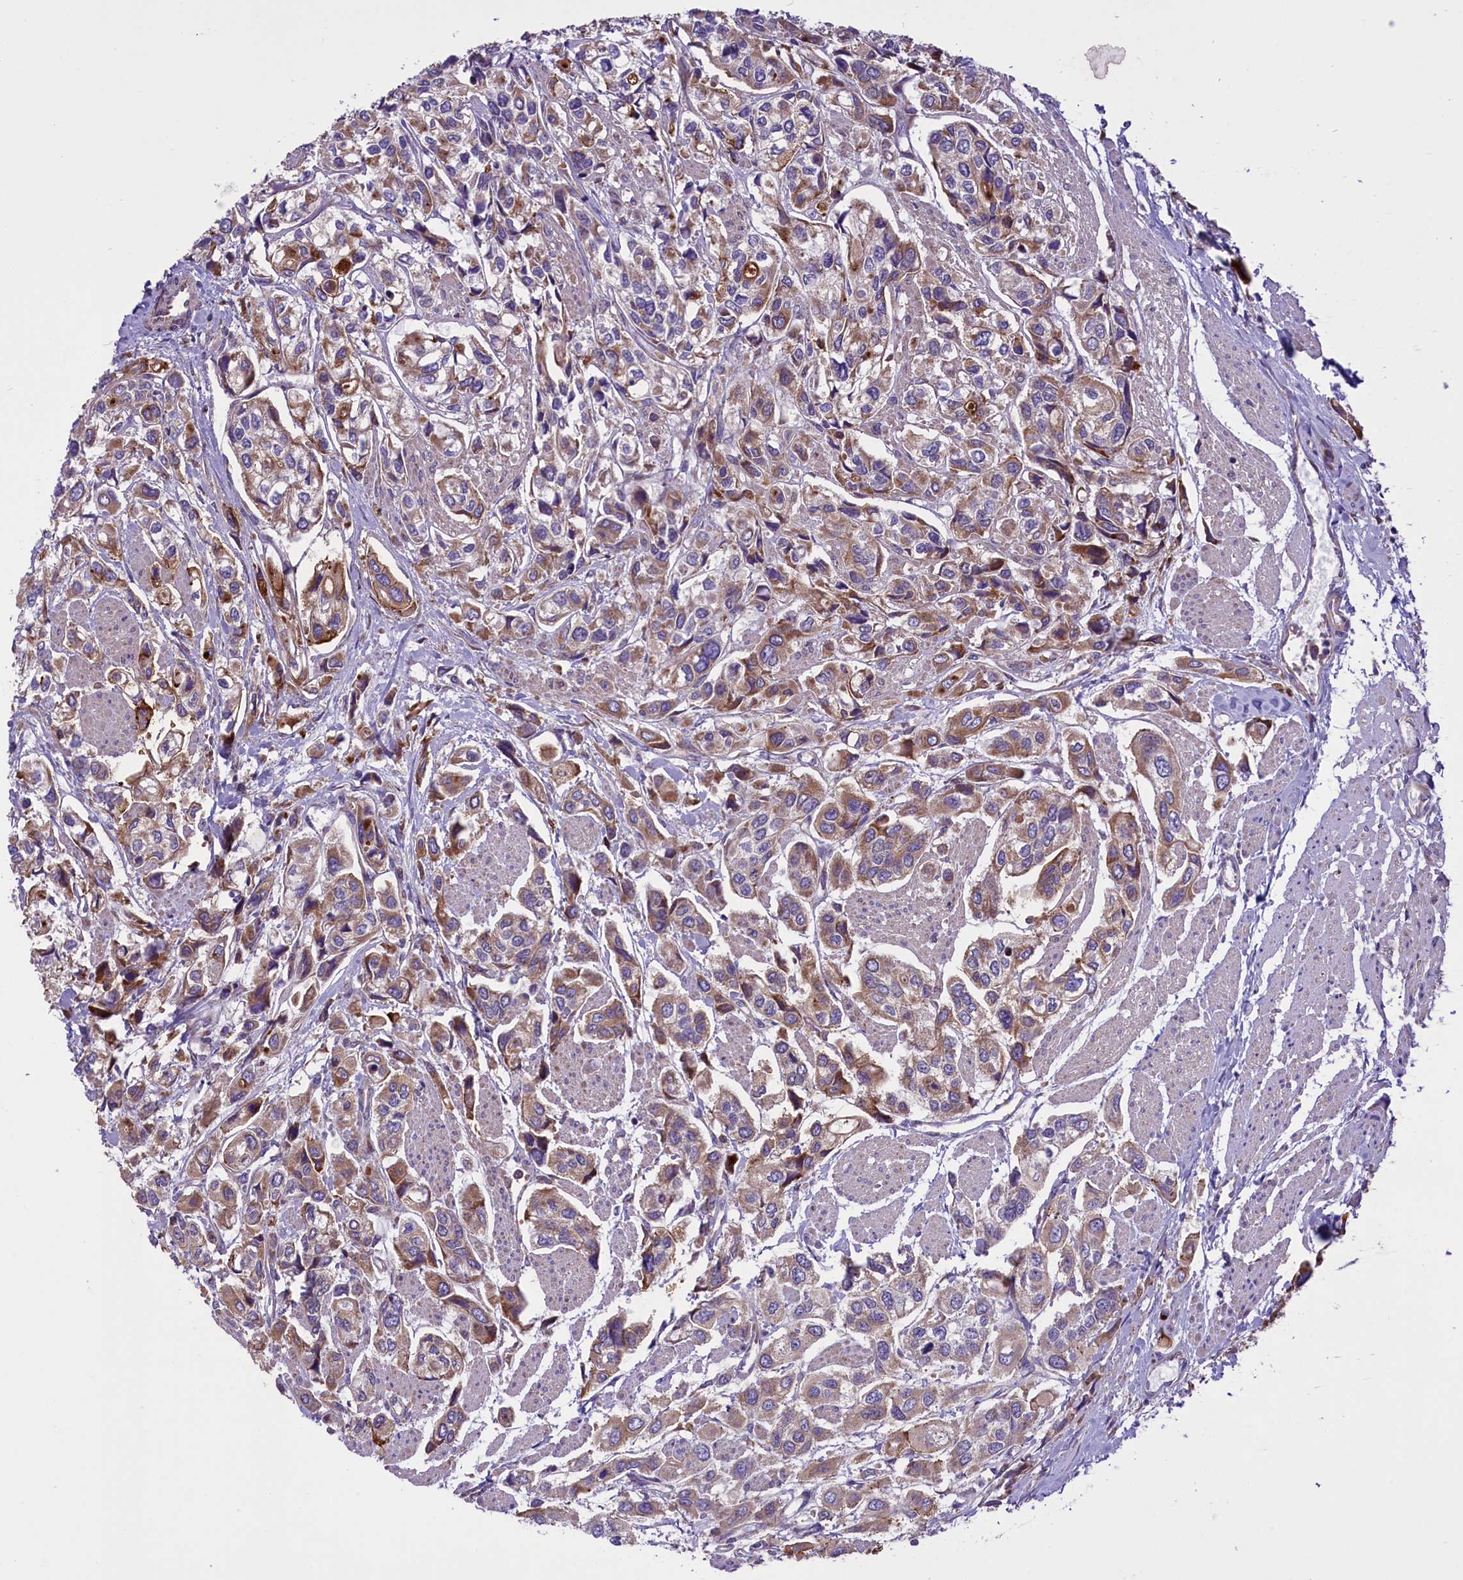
{"staining": {"intensity": "moderate", "quantity": ">75%", "location": "cytoplasmic/membranous"}, "tissue": "urothelial cancer", "cell_type": "Tumor cells", "image_type": "cancer", "snomed": [{"axis": "morphology", "description": "Urothelial carcinoma, High grade"}, {"axis": "topography", "description": "Urinary bladder"}], "caption": "Tumor cells display medium levels of moderate cytoplasmic/membranous expression in approximately >75% of cells in human urothelial cancer.", "gene": "PTPRU", "patient": {"sex": "male", "age": 67}}